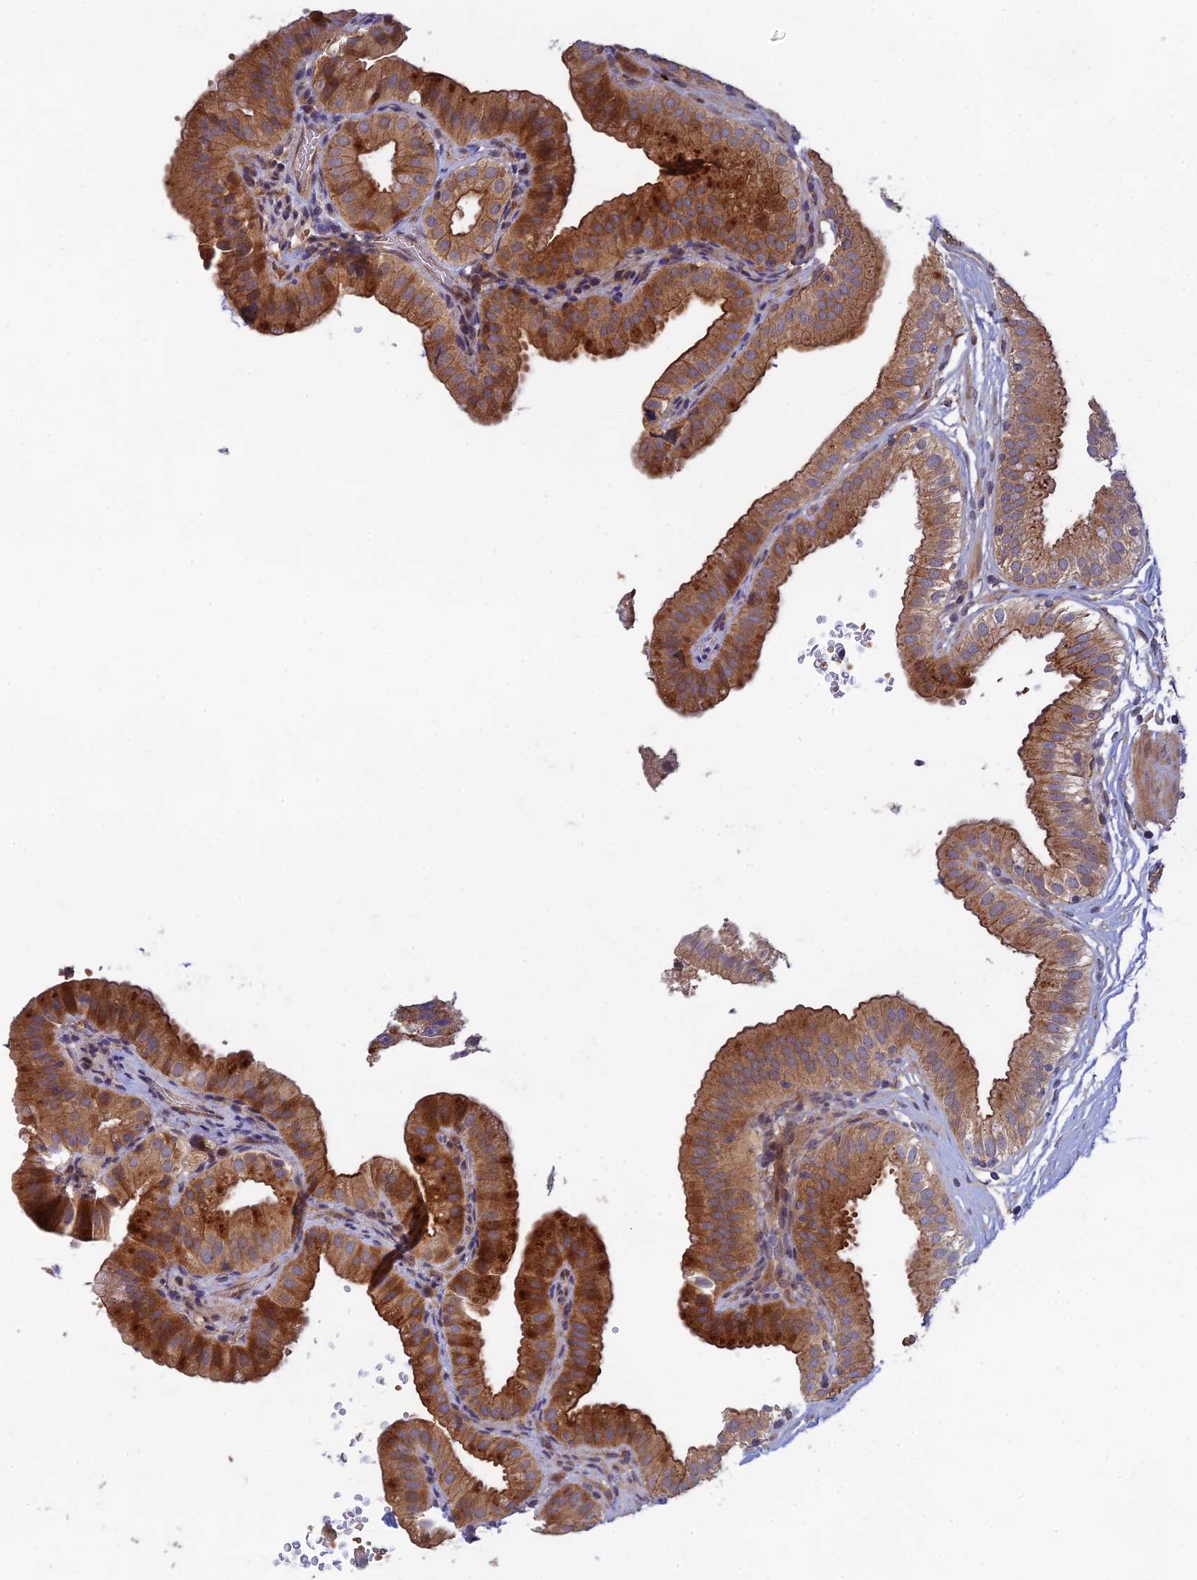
{"staining": {"intensity": "moderate", "quantity": ">75%", "location": "cytoplasmic/membranous"}, "tissue": "gallbladder", "cell_type": "Glandular cells", "image_type": "normal", "snomed": [{"axis": "morphology", "description": "Normal tissue, NOS"}, {"axis": "topography", "description": "Gallbladder"}], "caption": "This micrograph demonstrates immunohistochemistry (IHC) staining of normal human gallbladder, with medium moderate cytoplasmic/membranous positivity in about >75% of glandular cells.", "gene": "FAM151B", "patient": {"sex": "female", "age": 61}}